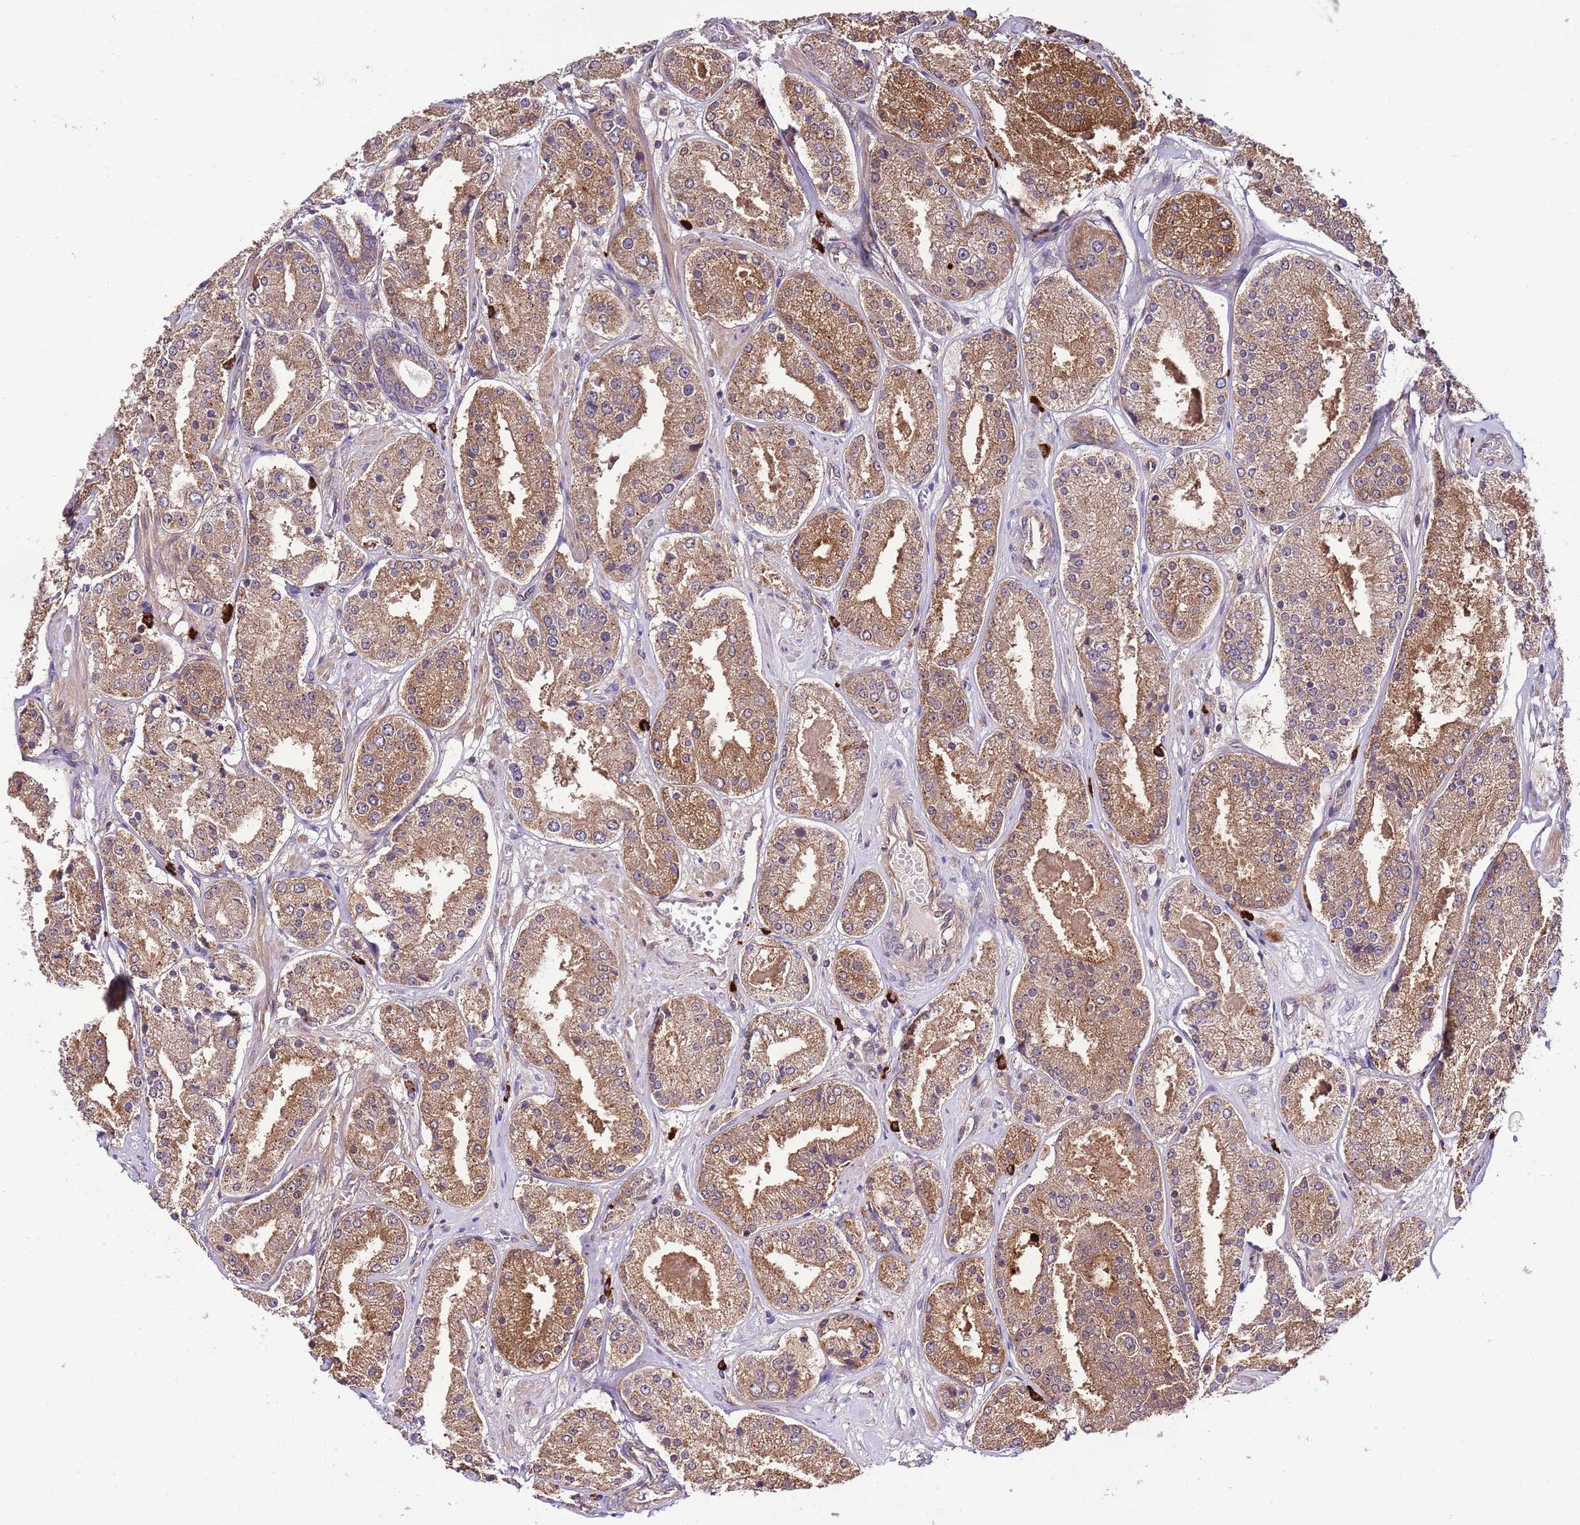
{"staining": {"intensity": "moderate", "quantity": ">75%", "location": "cytoplasmic/membranous"}, "tissue": "prostate cancer", "cell_type": "Tumor cells", "image_type": "cancer", "snomed": [{"axis": "morphology", "description": "Adenocarcinoma, High grade"}, {"axis": "topography", "description": "Prostate"}], "caption": "Protein positivity by IHC demonstrates moderate cytoplasmic/membranous expression in approximately >75% of tumor cells in prostate cancer. (brown staining indicates protein expression, while blue staining denotes nuclei).", "gene": "DONSON", "patient": {"sex": "male", "age": 63}}